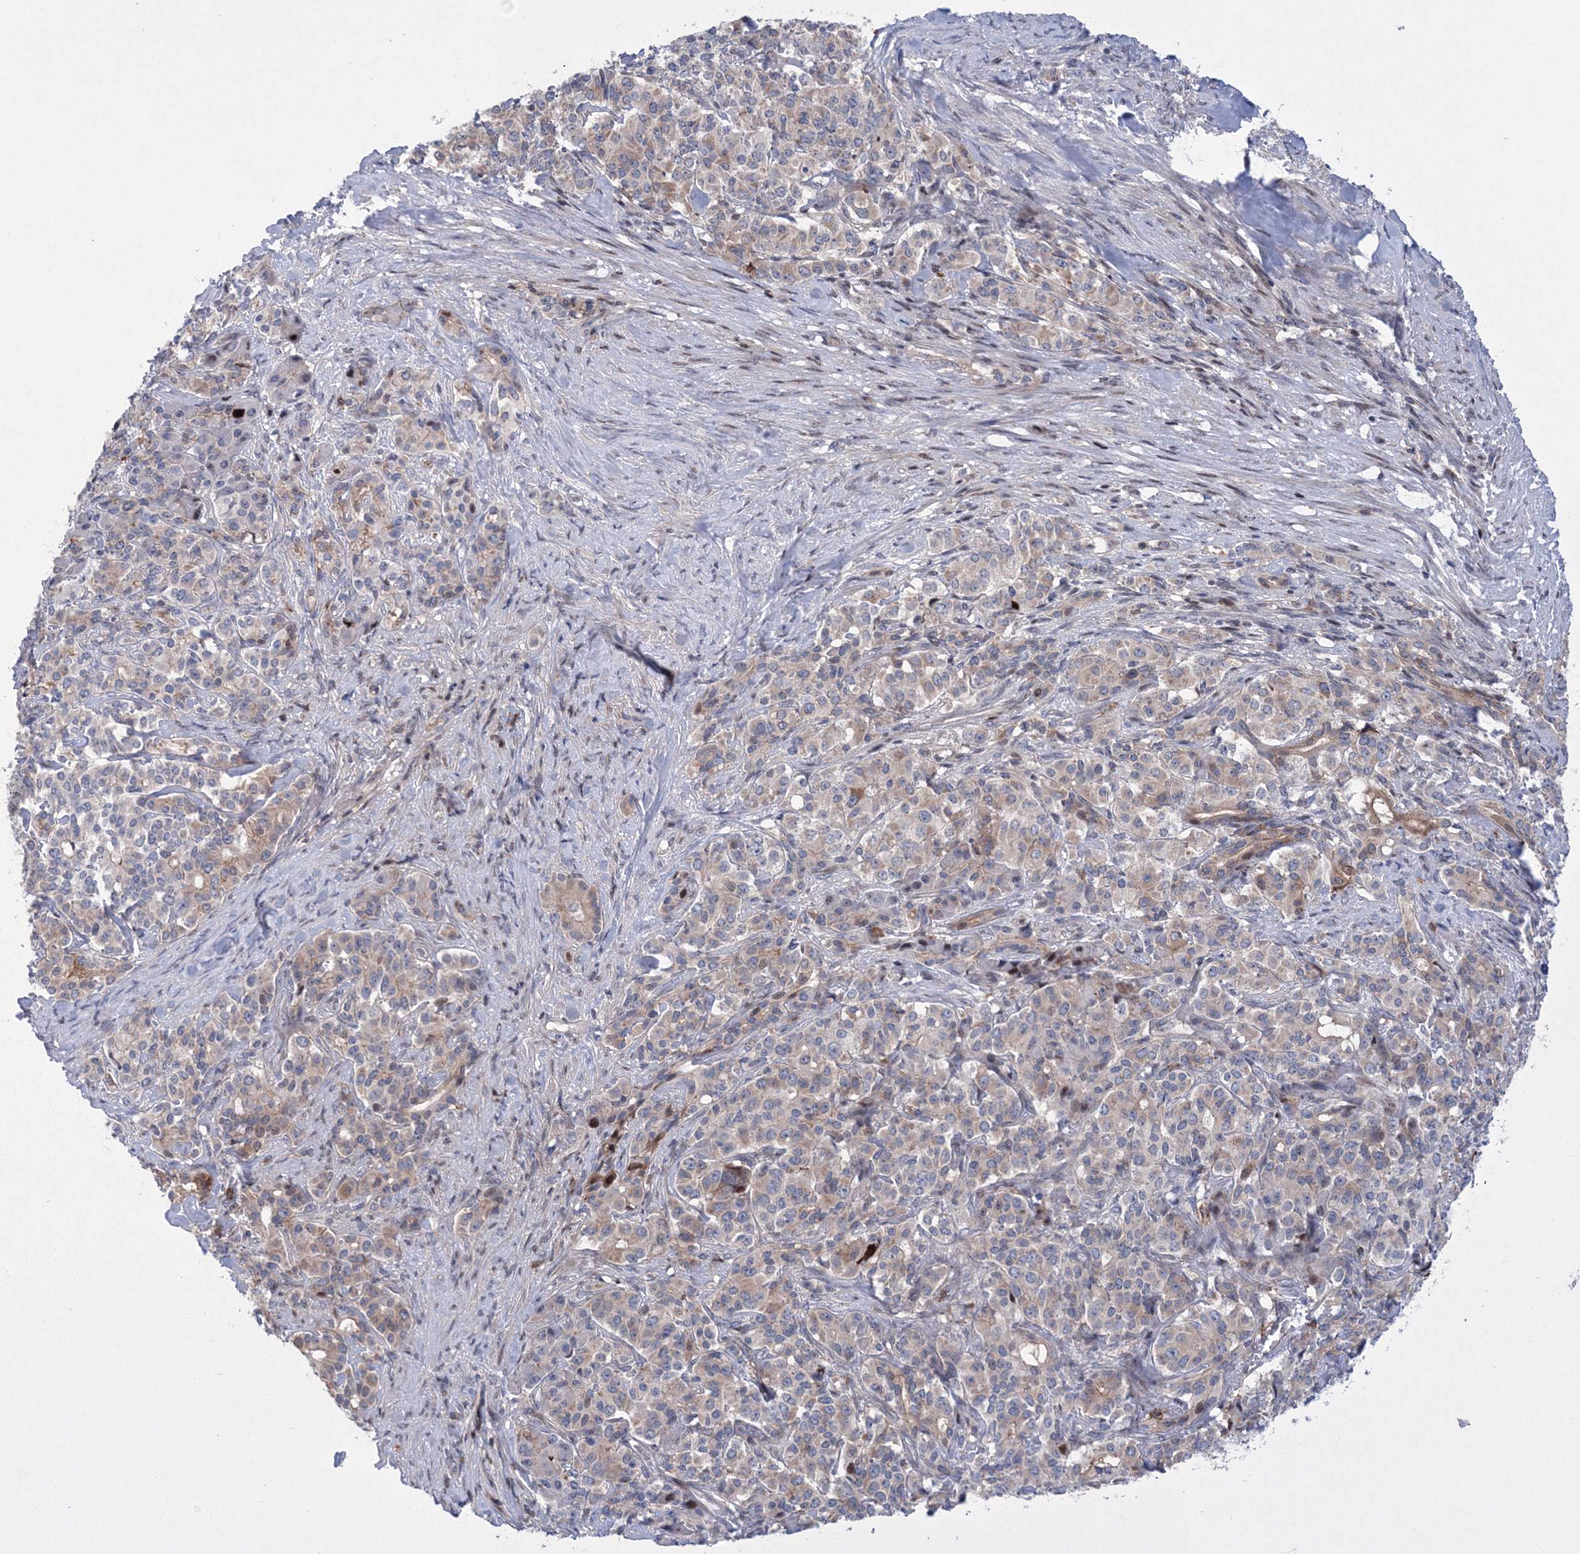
{"staining": {"intensity": "weak", "quantity": "25%-75%", "location": "cytoplasmic/membranous"}, "tissue": "pancreatic cancer", "cell_type": "Tumor cells", "image_type": "cancer", "snomed": [{"axis": "morphology", "description": "Adenocarcinoma, NOS"}, {"axis": "topography", "description": "Pancreas"}], "caption": "Protein analysis of pancreatic adenocarcinoma tissue demonstrates weak cytoplasmic/membranous expression in approximately 25%-75% of tumor cells.", "gene": "RNPEPL1", "patient": {"sex": "female", "age": 74}}